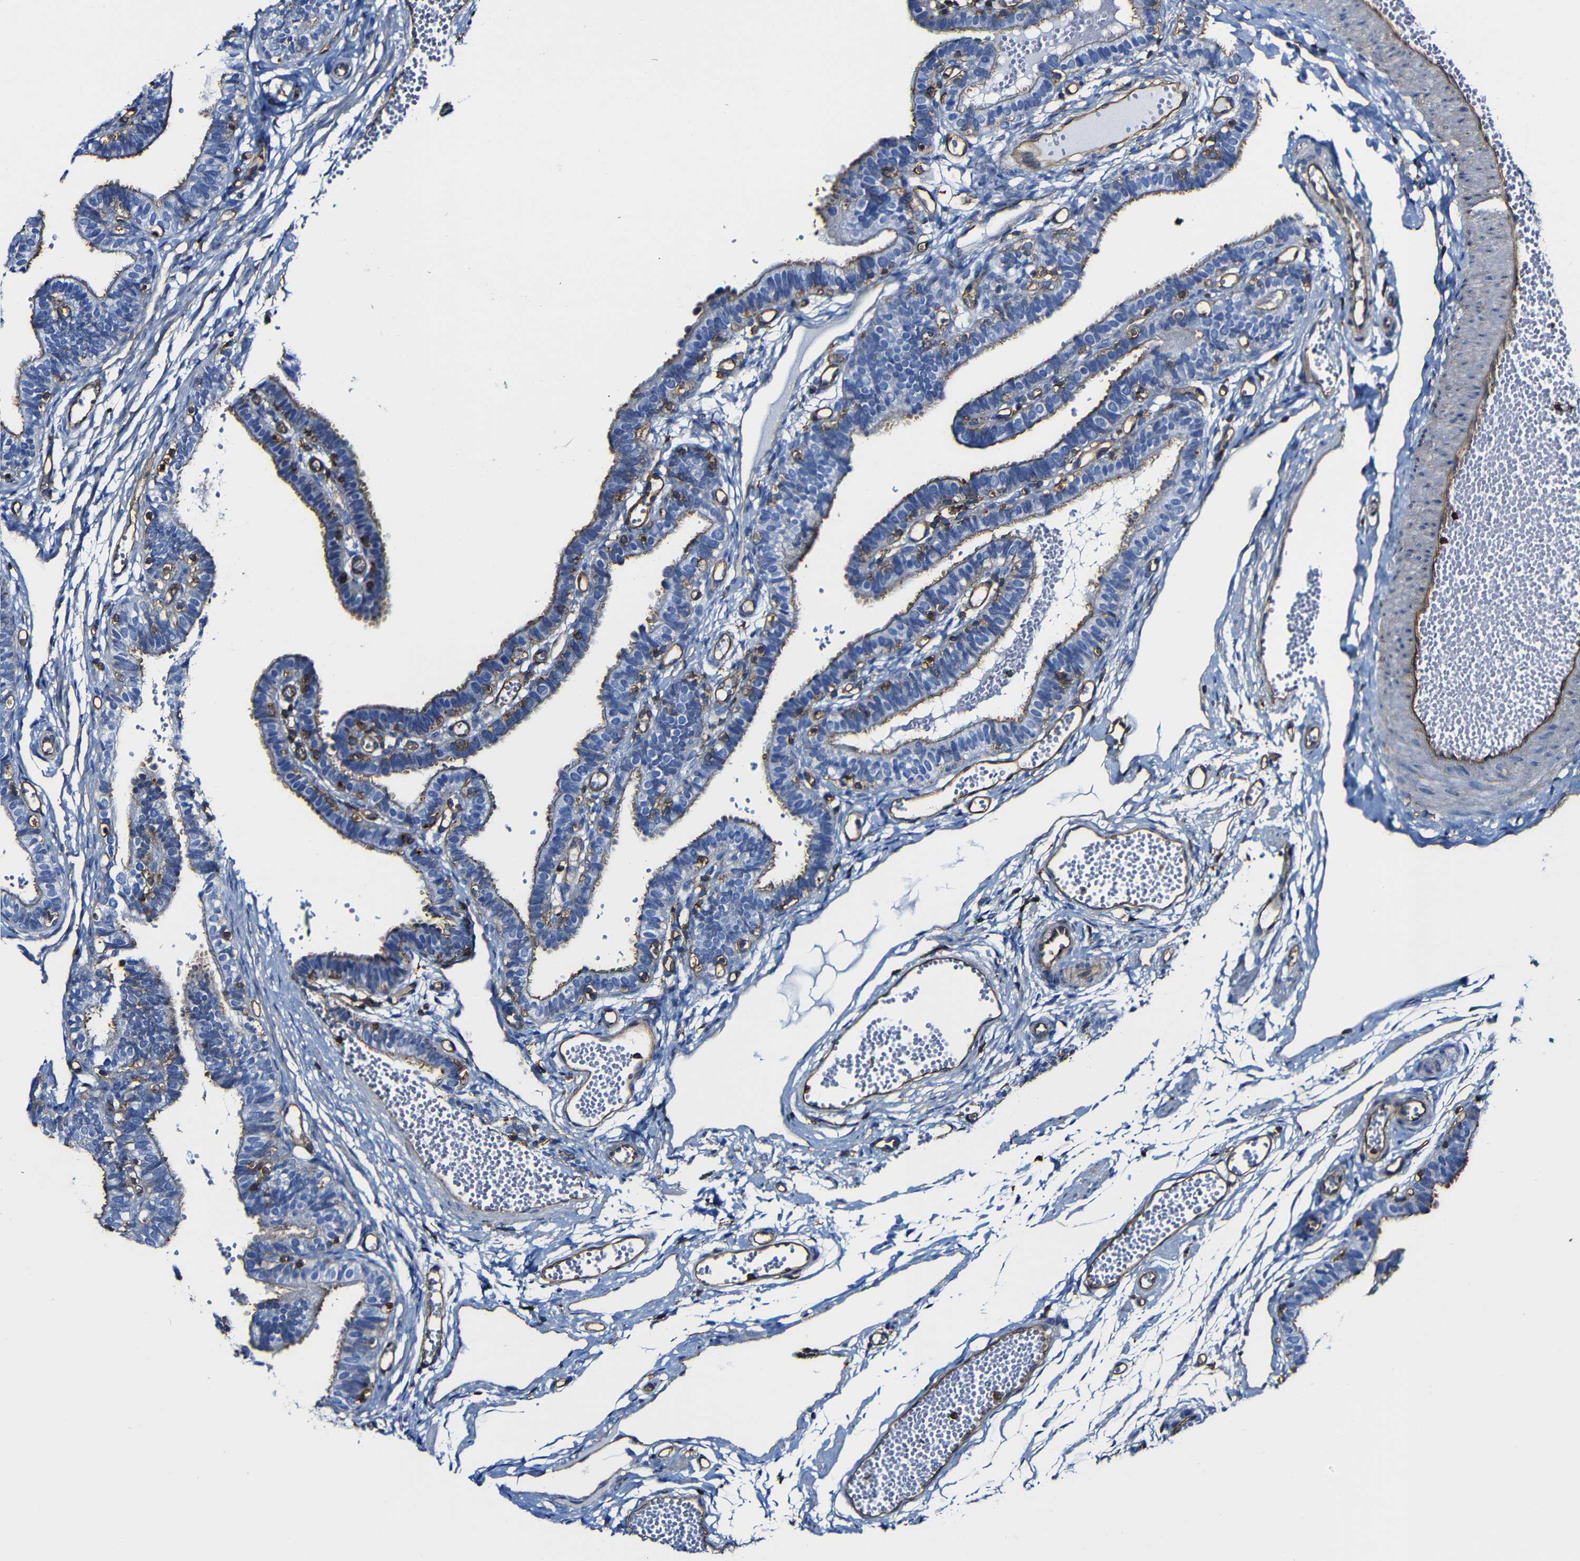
{"staining": {"intensity": "moderate", "quantity": "<25%", "location": "cytoplasmic/membranous"}, "tissue": "fallopian tube", "cell_type": "Glandular cells", "image_type": "normal", "snomed": [{"axis": "morphology", "description": "Normal tissue, NOS"}, {"axis": "topography", "description": "Fallopian tube"}, {"axis": "topography", "description": "Placenta"}], "caption": "This is a photomicrograph of immunohistochemistry (IHC) staining of normal fallopian tube, which shows moderate staining in the cytoplasmic/membranous of glandular cells.", "gene": "MSN", "patient": {"sex": "female", "age": 34}}